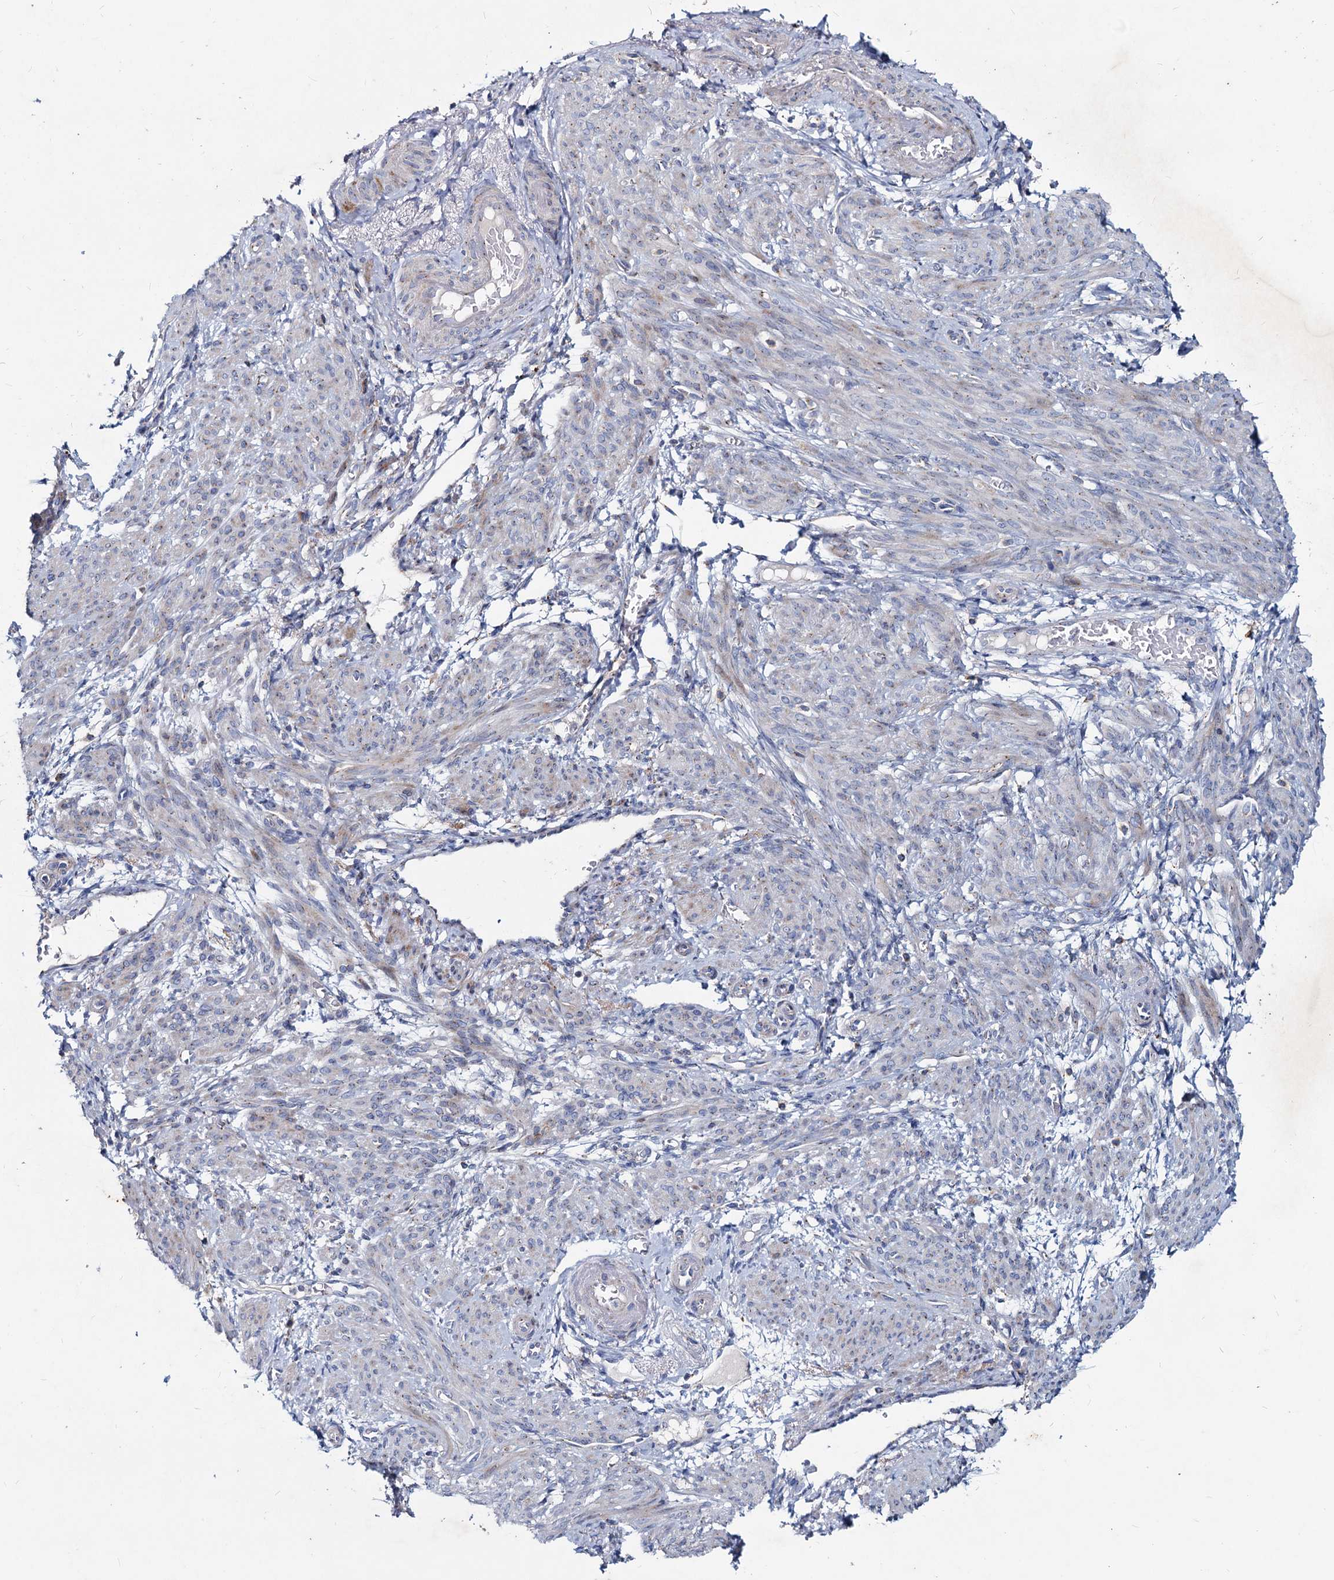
{"staining": {"intensity": "moderate", "quantity": "25%-75%", "location": "cytoplasmic/membranous"}, "tissue": "smooth muscle", "cell_type": "Smooth muscle cells", "image_type": "normal", "snomed": [{"axis": "morphology", "description": "Normal tissue, NOS"}, {"axis": "topography", "description": "Smooth muscle"}], "caption": "Moderate cytoplasmic/membranous expression for a protein is seen in approximately 25%-75% of smooth muscle cells of normal smooth muscle using immunohistochemistry.", "gene": "AGBL4", "patient": {"sex": "female", "age": 39}}